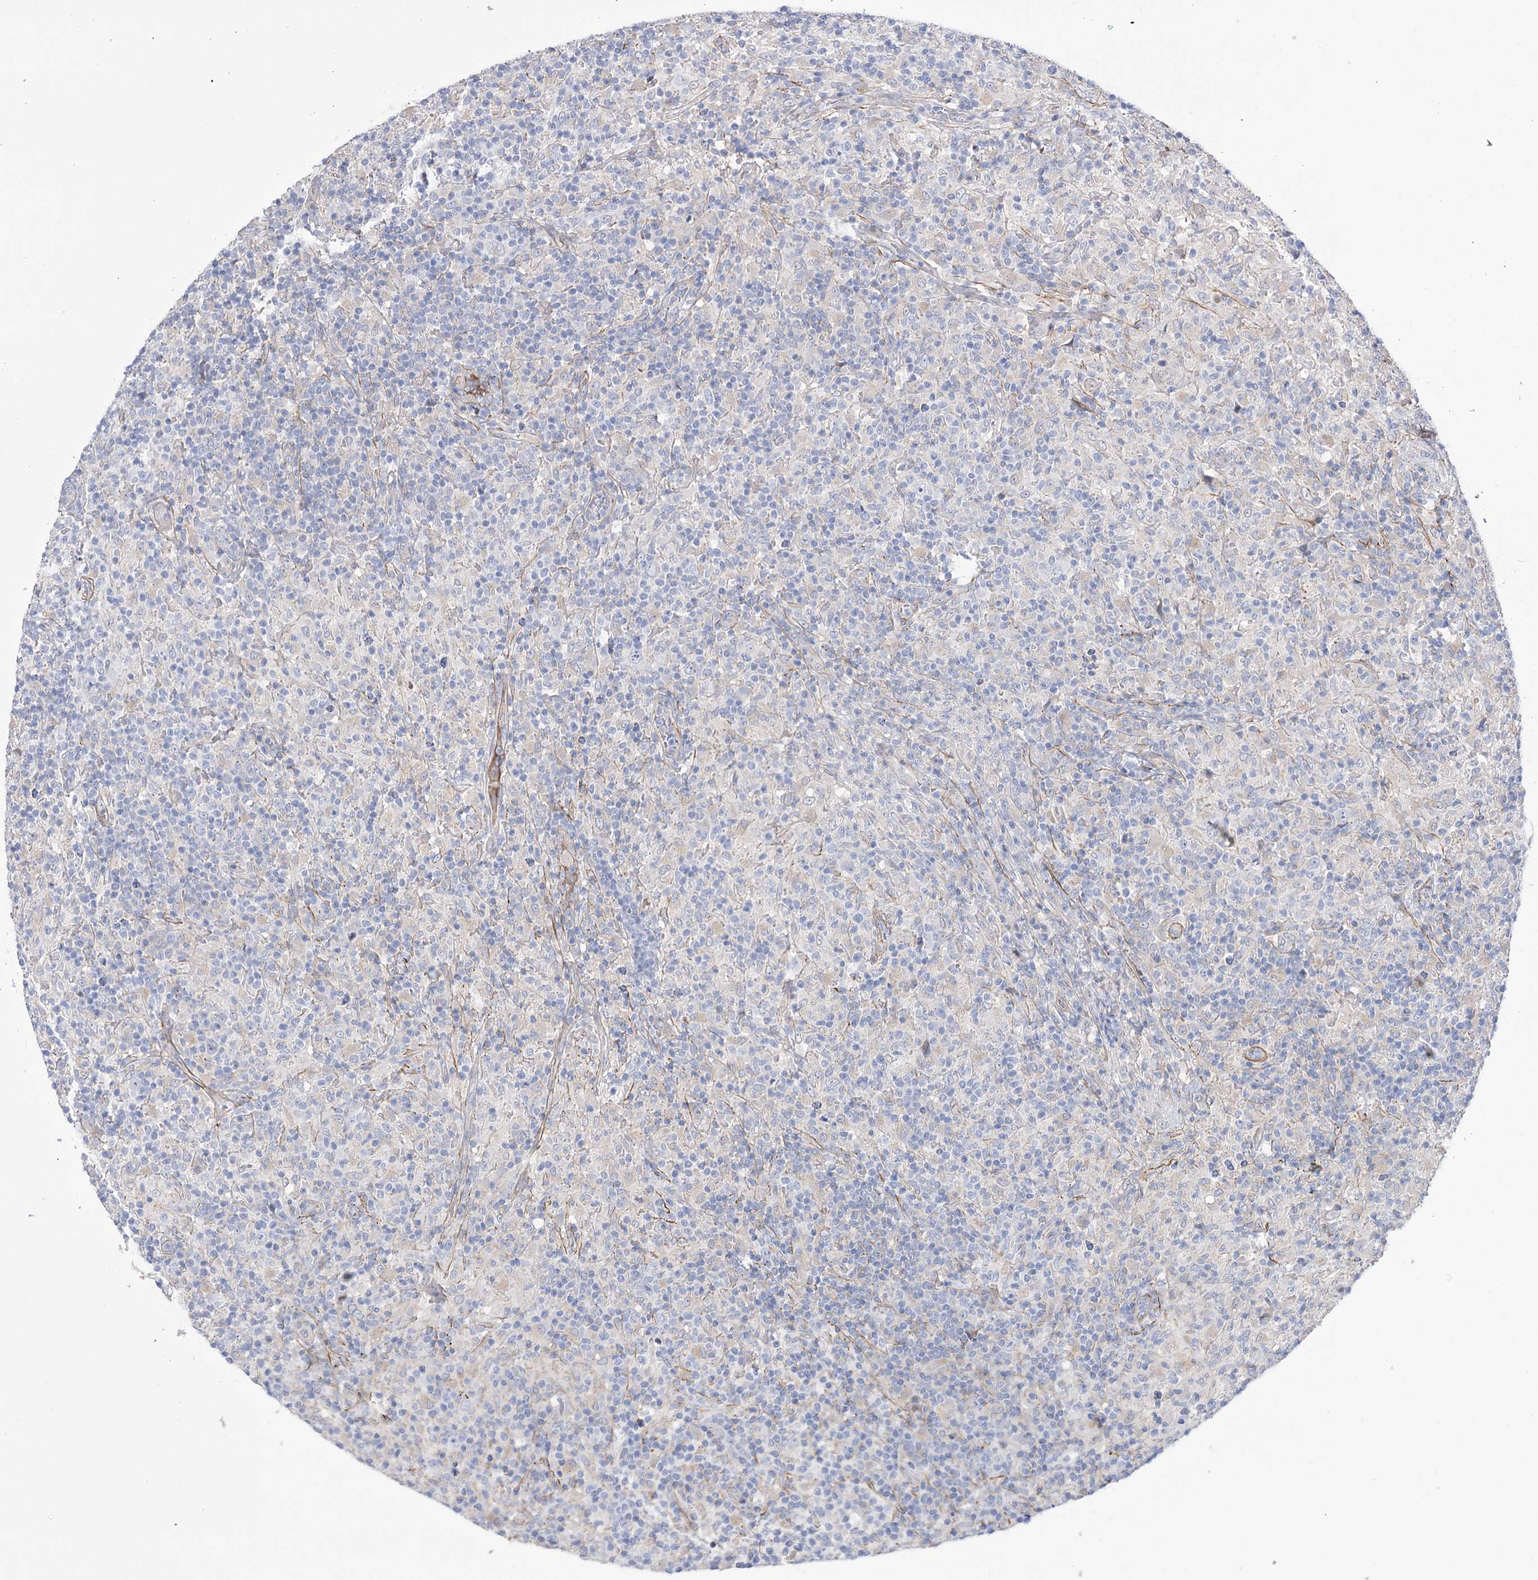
{"staining": {"intensity": "negative", "quantity": "none", "location": "none"}, "tissue": "lymphoma", "cell_type": "Tumor cells", "image_type": "cancer", "snomed": [{"axis": "morphology", "description": "Hodgkin's disease, NOS"}, {"axis": "topography", "description": "Lymph node"}], "caption": "Immunohistochemistry (IHC) image of human lymphoma stained for a protein (brown), which demonstrates no staining in tumor cells.", "gene": "WASHC3", "patient": {"sex": "male", "age": 70}}